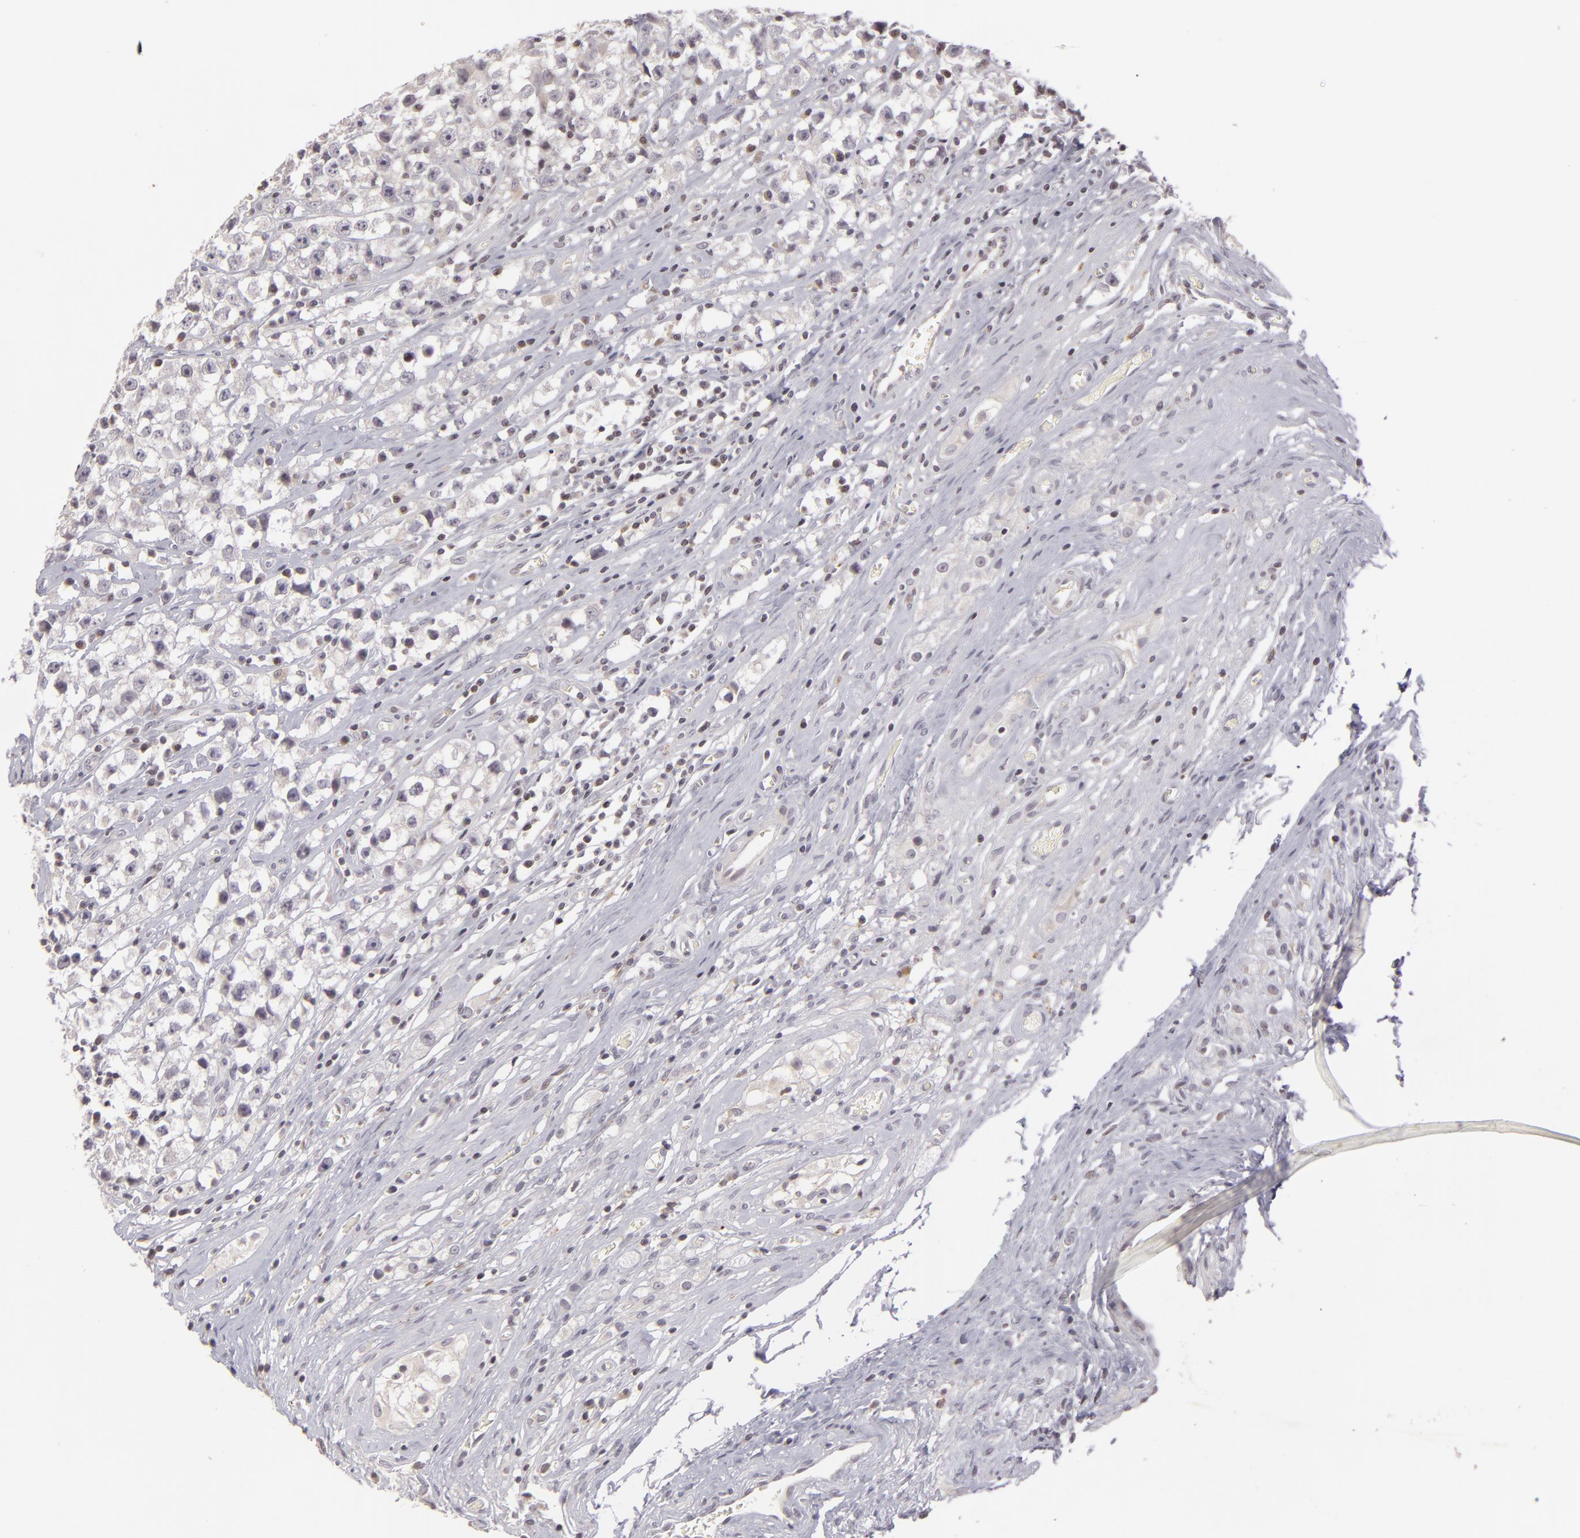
{"staining": {"intensity": "negative", "quantity": "none", "location": "none"}, "tissue": "testis cancer", "cell_type": "Tumor cells", "image_type": "cancer", "snomed": [{"axis": "morphology", "description": "Seminoma, NOS"}, {"axis": "topography", "description": "Testis"}], "caption": "Immunohistochemistry (IHC) of human testis cancer demonstrates no positivity in tumor cells.", "gene": "AKAP6", "patient": {"sex": "male", "age": 35}}